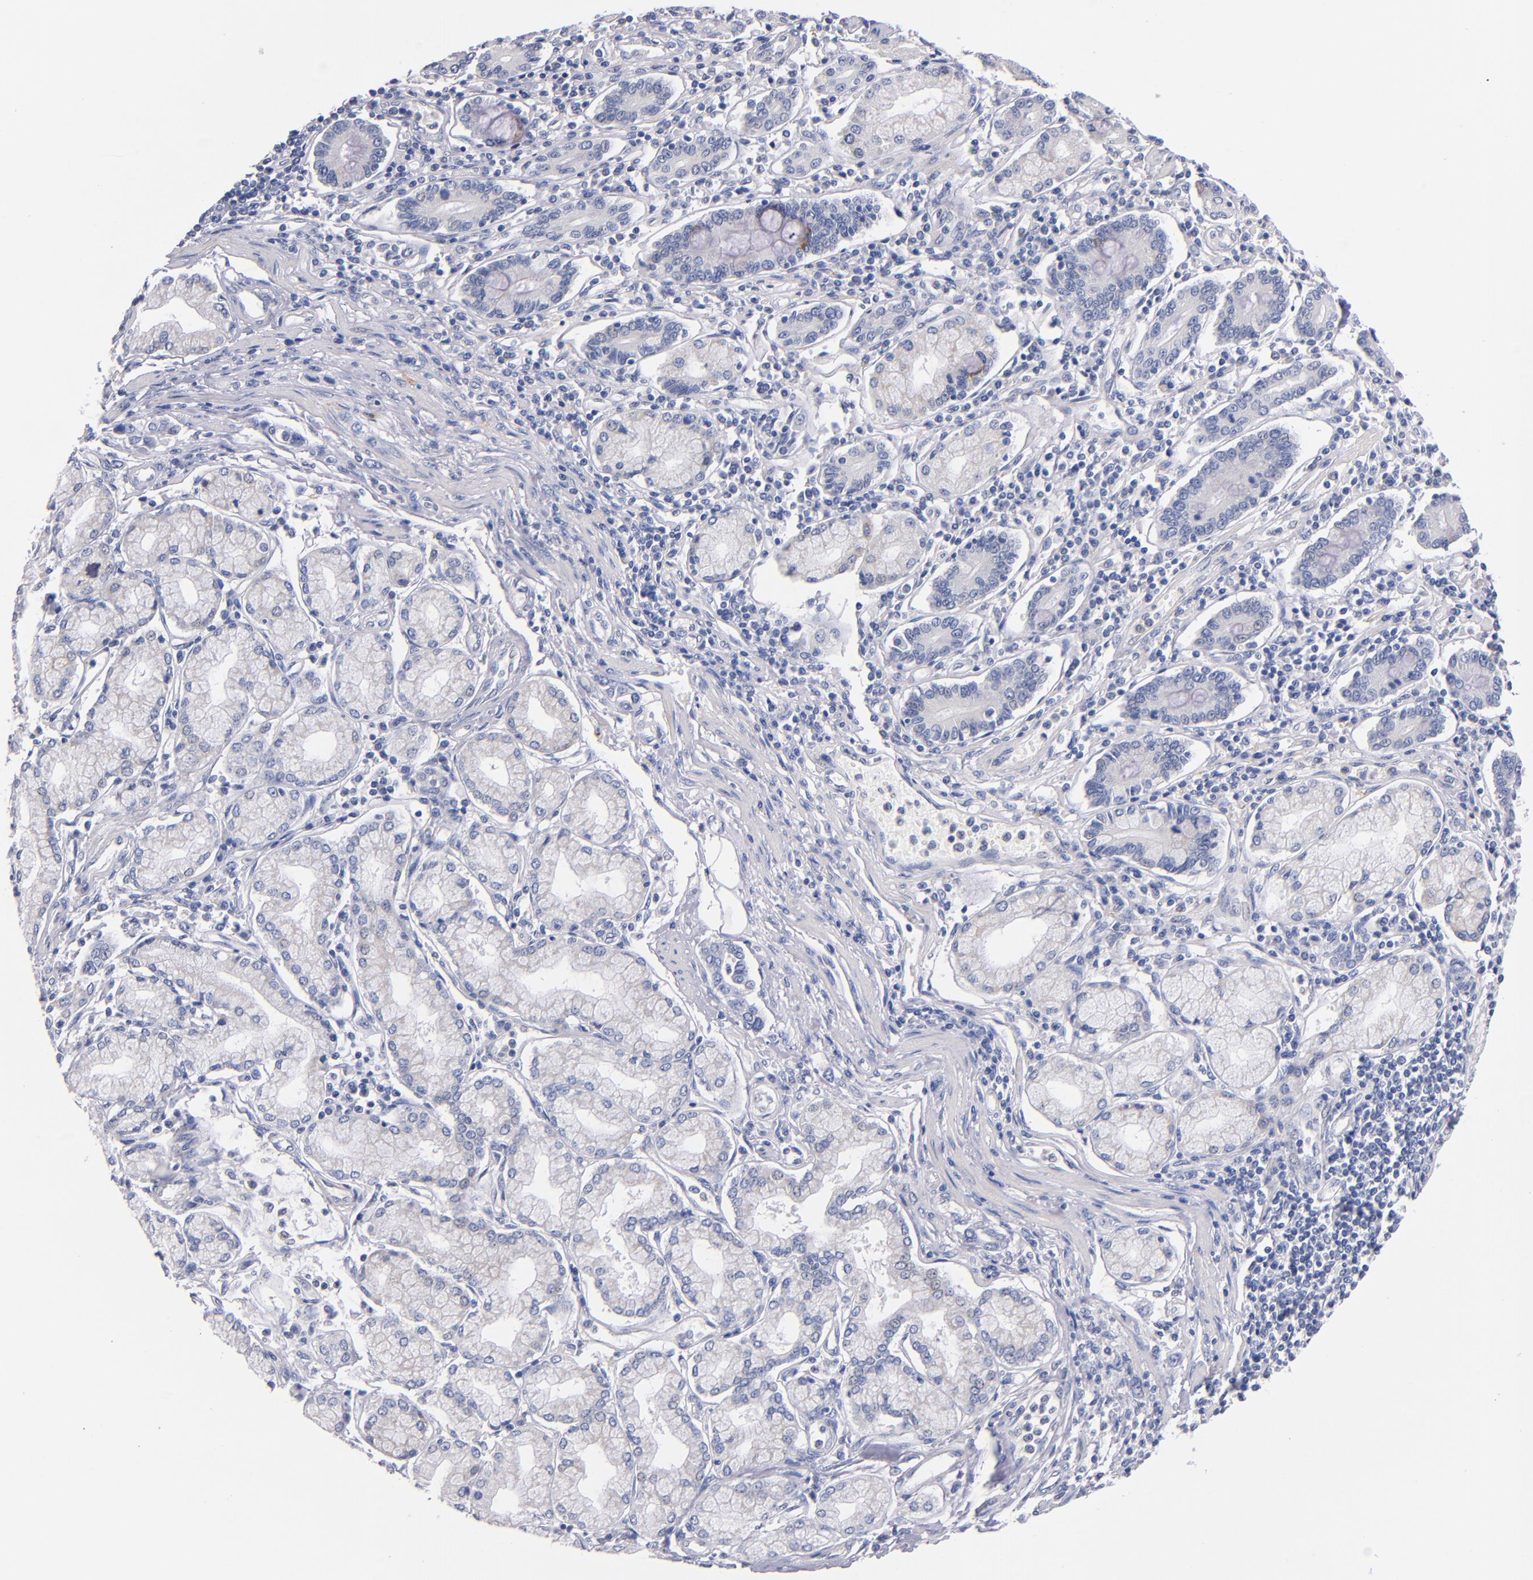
{"staining": {"intensity": "negative", "quantity": "none", "location": "none"}, "tissue": "pancreatic cancer", "cell_type": "Tumor cells", "image_type": "cancer", "snomed": [{"axis": "morphology", "description": "Adenocarcinoma, NOS"}, {"axis": "topography", "description": "Pancreas"}], "caption": "Immunohistochemical staining of human pancreatic cancer (adenocarcinoma) displays no significant positivity in tumor cells.", "gene": "CNTNAP2", "patient": {"sex": "female", "age": 57}}